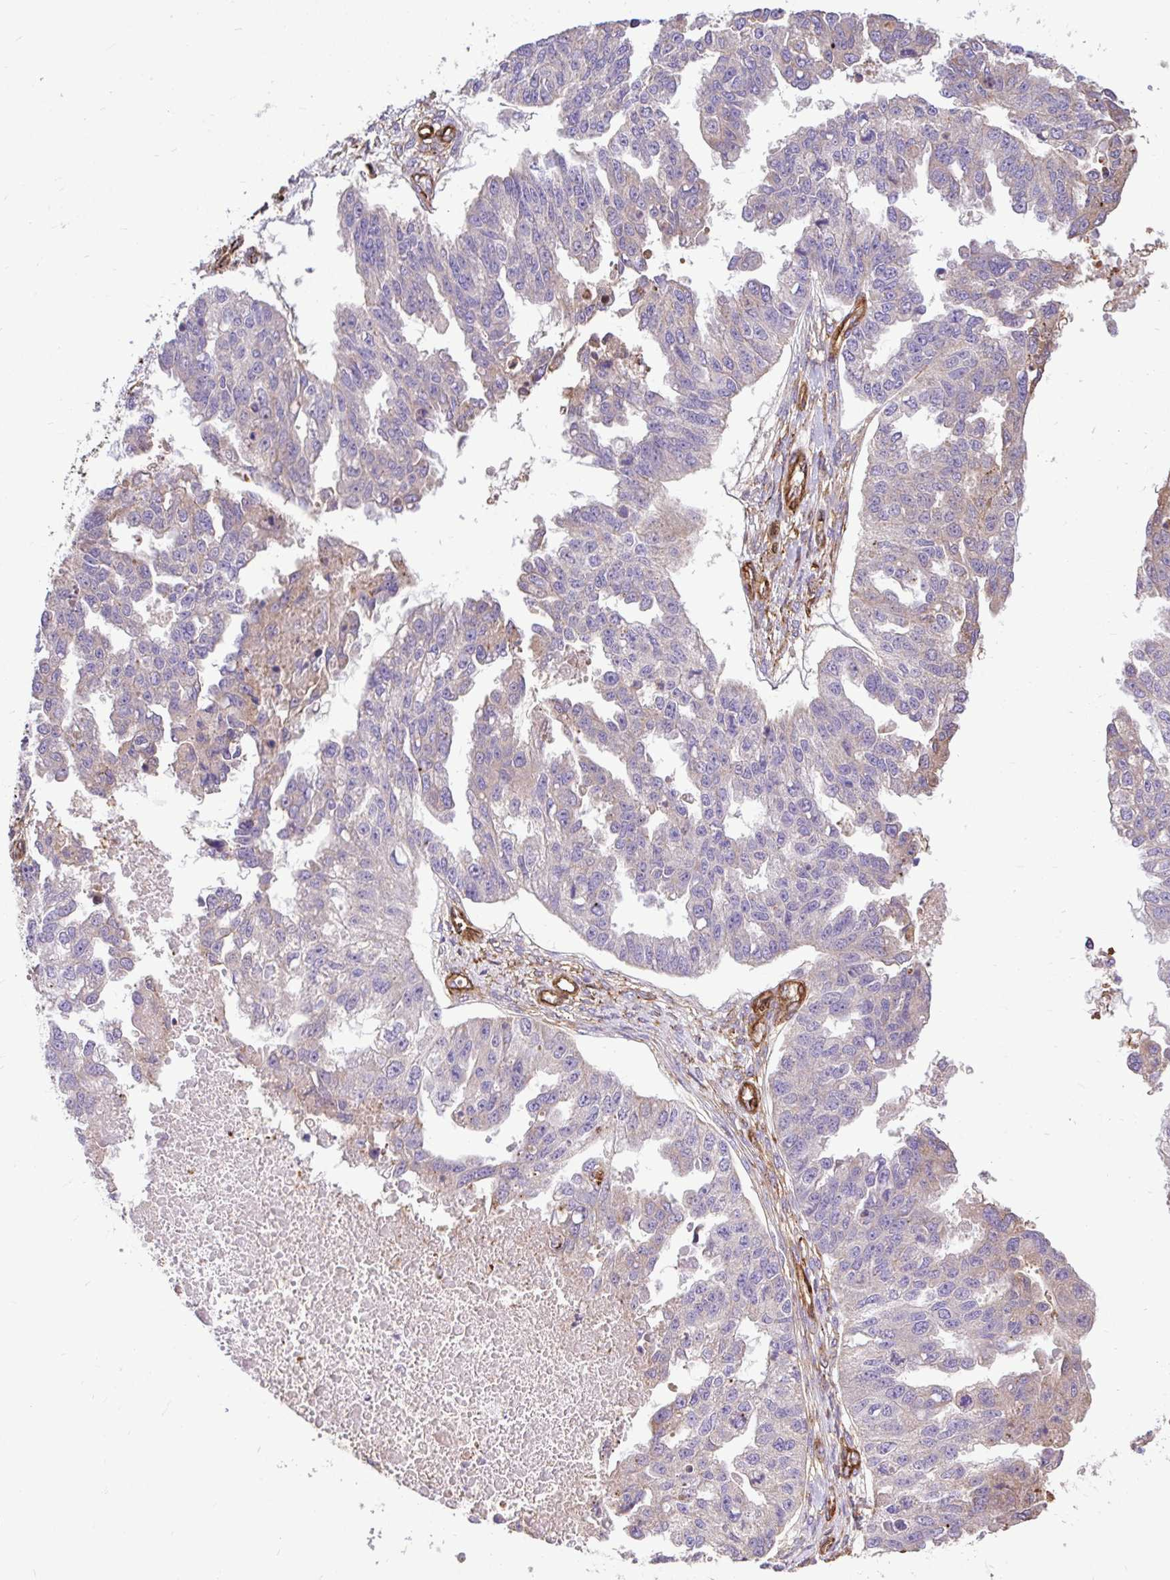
{"staining": {"intensity": "moderate", "quantity": "<25%", "location": "cytoplasmic/membranous"}, "tissue": "ovarian cancer", "cell_type": "Tumor cells", "image_type": "cancer", "snomed": [{"axis": "morphology", "description": "Cystadenocarcinoma, serous, NOS"}, {"axis": "topography", "description": "Ovary"}], "caption": "A micrograph showing moderate cytoplasmic/membranous staining in approximately <25% of tumor cells in ovarian cancer (serous cystadenocarcinoma), as visualized by brown immunohistochemical staining.", "gene": "PTPRK", "patient": {"sex": "female", "age": 58}}